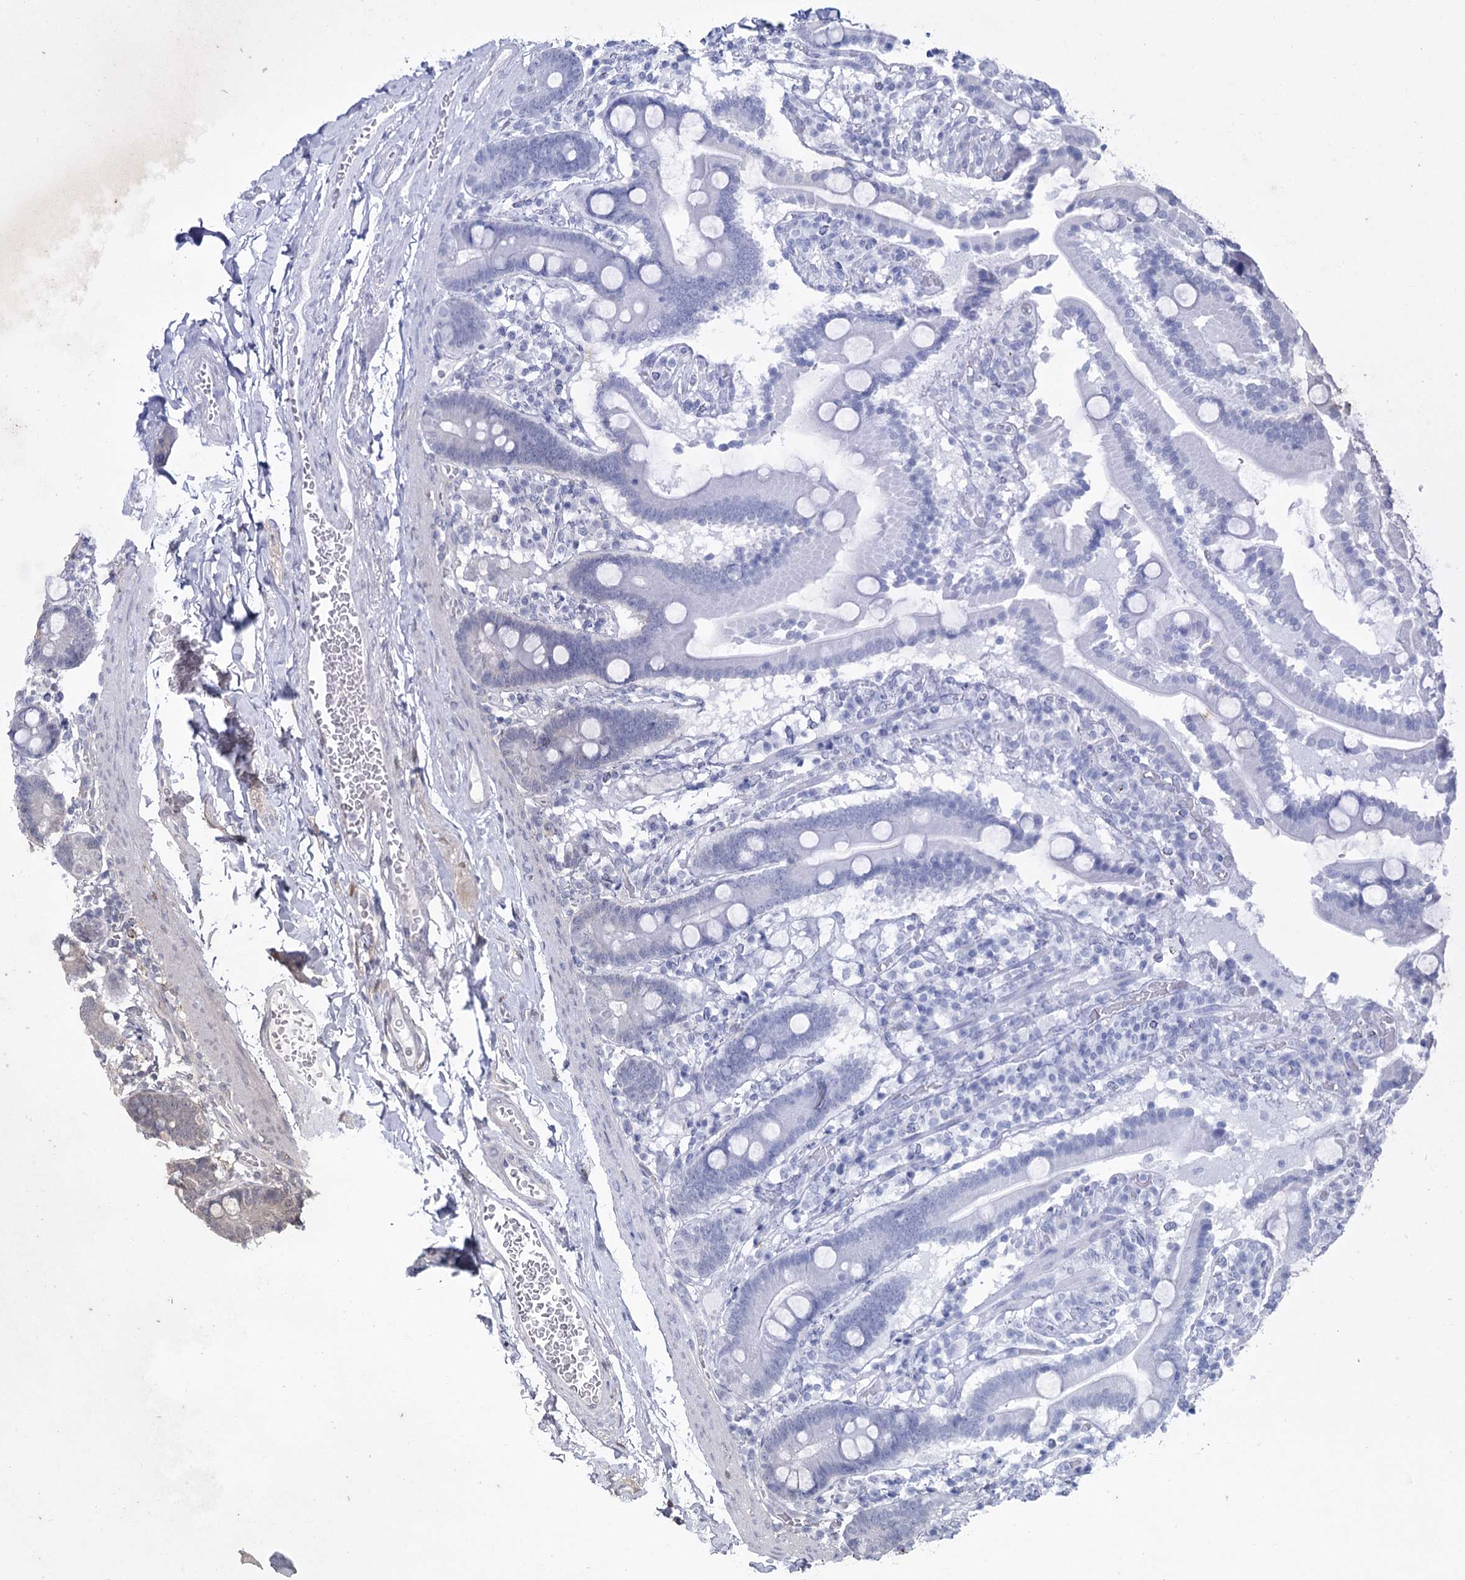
{"staining": {"intensity": "negative", "quantity": "none", "location": "none"}, "tissue": "duodenum", "cell_type": "Glandular cells", "image_type": "normal", "snomed": [{"axis": "morphology", "description": "Normal tissue, NOS"}, {"axis": "topography", "description": "Duodenum"}], "caption": "Immunohistochemistry (IHC) image of benign duodenum: duodenum stained with DAB exhibits no significant protein expression in glandular cells.", "gene": "CCDC88A", "patient": {"sex": "male", "age": 55}}